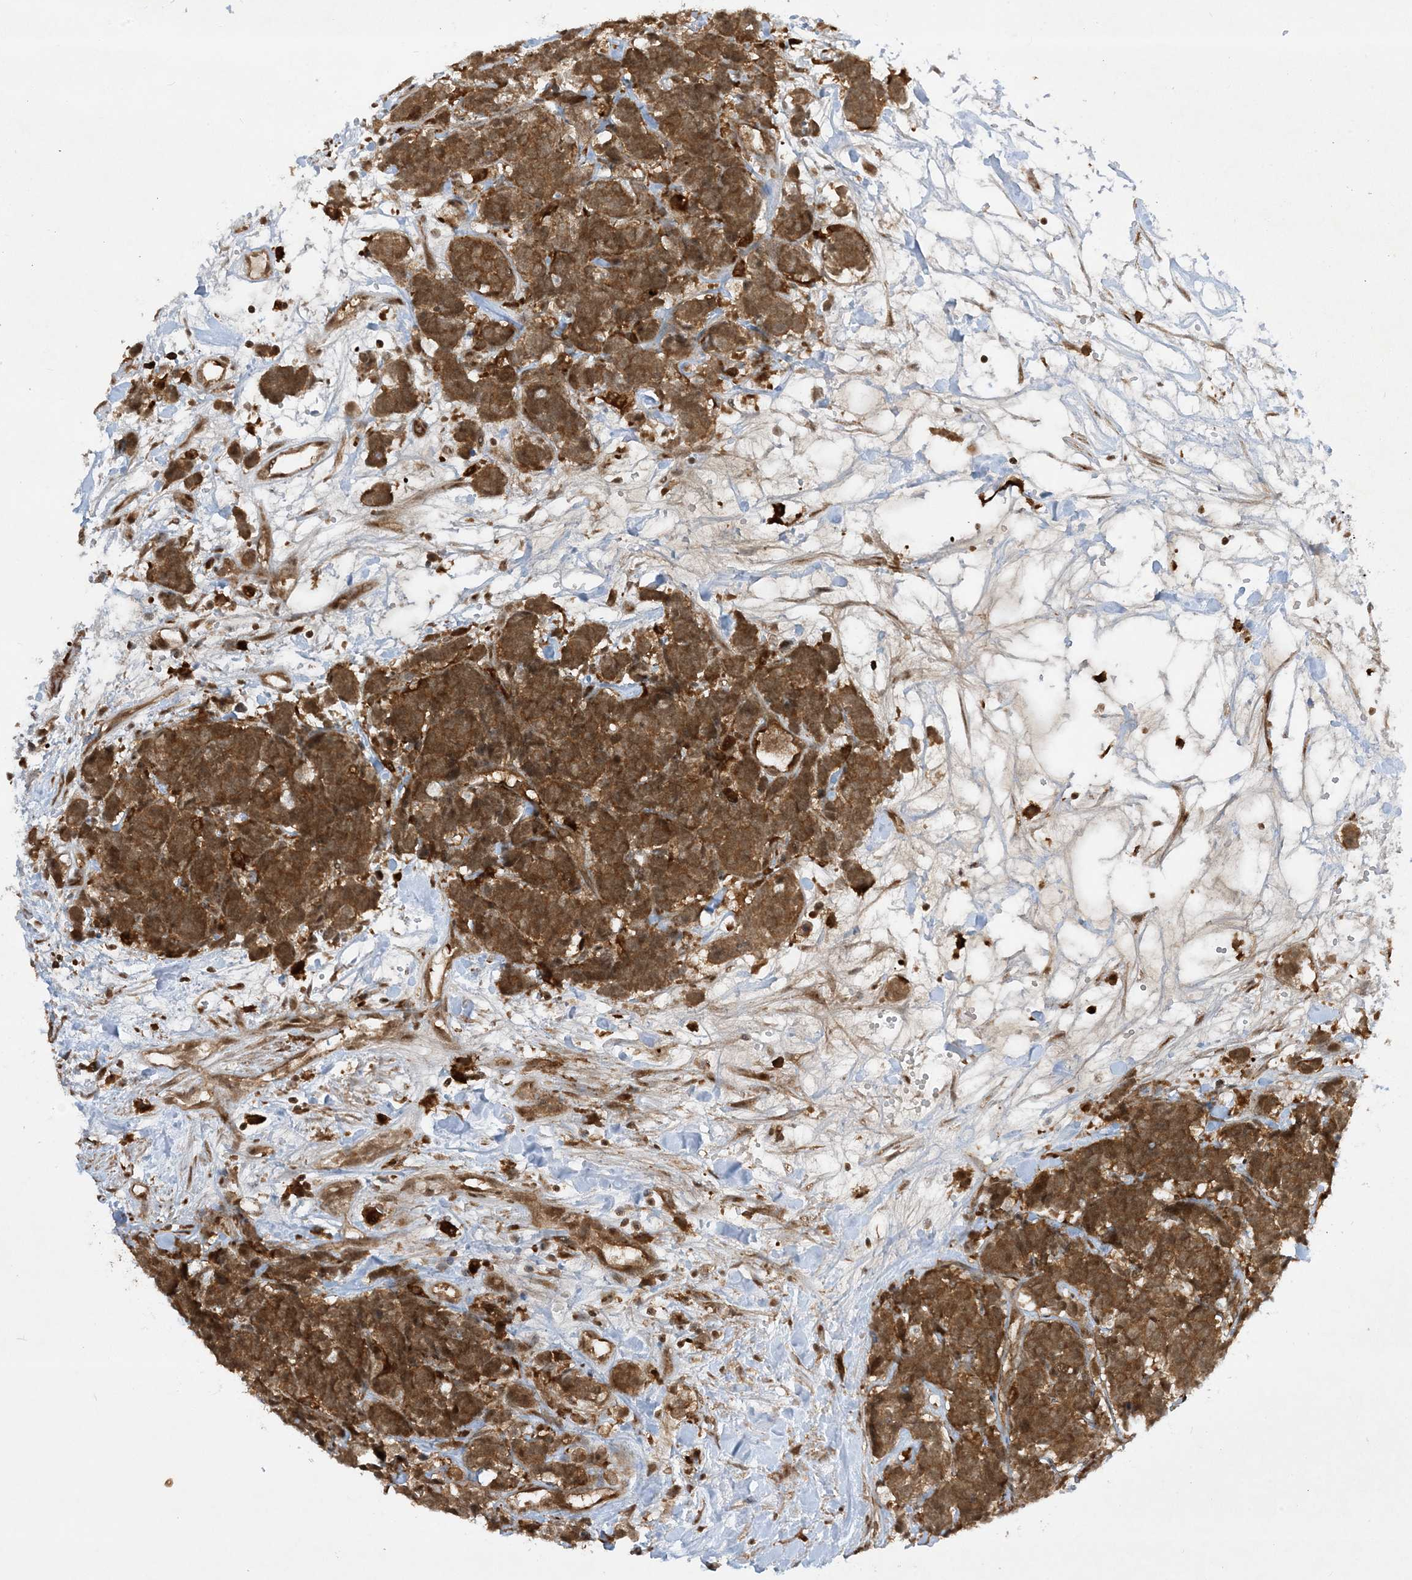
{"staining": {"intensity": "moderate", "quantity": ">75%", "location": "cytoplasmic/membranous"}, "tissue": "carcinoid", "cell_type": "Tumor cells", "image_type": "cancer", "snomed": [{"axis": "morphology", "description": "Carcinoma, NOS"}, {"axis": "morphology", "description": "Carcinoid, malignant, NOS"}, {"axis": "topography", "description": "Urinary bladder"}], "caption": "IHC photomicrograph of human carcinoma stained for a protein (brown), which displays medium levels of moderate cytoplasmic/membranous positivity in about >75% of tumor cells.", "gene": "CERT1", "patient": {"sex": "male", "age": 57}}